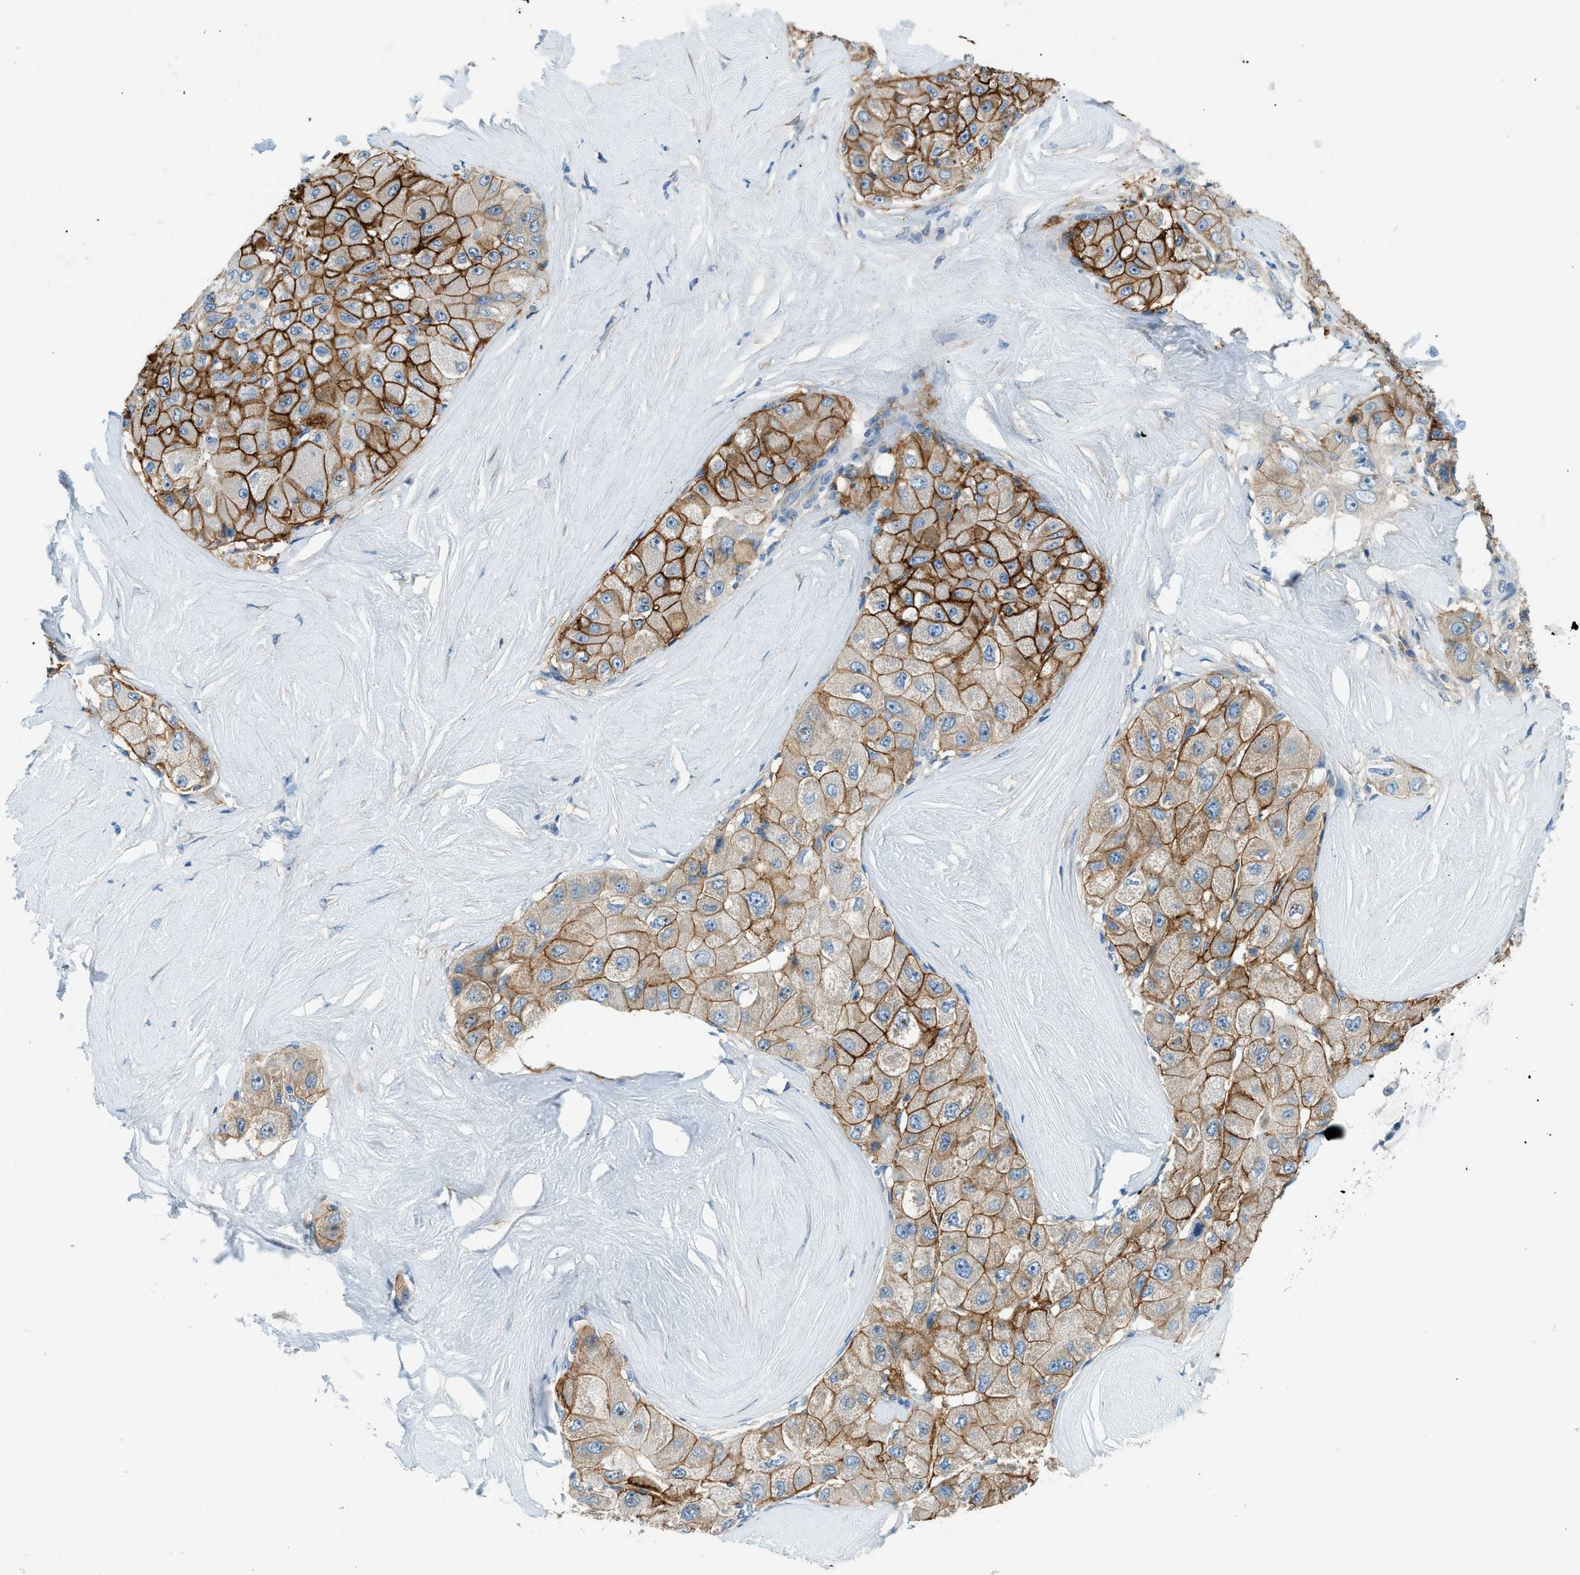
{"staining": {"intensity": "strong", "quantity": ">75%", "location": "cytoplasmic/membranous"}, "tissue": "liver cancer", "cell_type": "Tumor cells", "image_type": "cancer", "snomed": [{"axis": "morphology", "description": "Carcinoma, Hepatocellular, NOS"}, {"axis": "topography", "description": "Liver"}], "caption": "Liver cancer (hepatocellular carcinoma) was stained to show a protein in brown. There is high levels of strong cytoplasmic/membranous positivity in approximately >75% of tumor cells. The staining is performed using DAB brown chromogen to label protein expression. The nuclei are counter-stained blue using hematoxylin.", "gene": "ZNF367", "patient": {"sex": "male", "age": 80}}